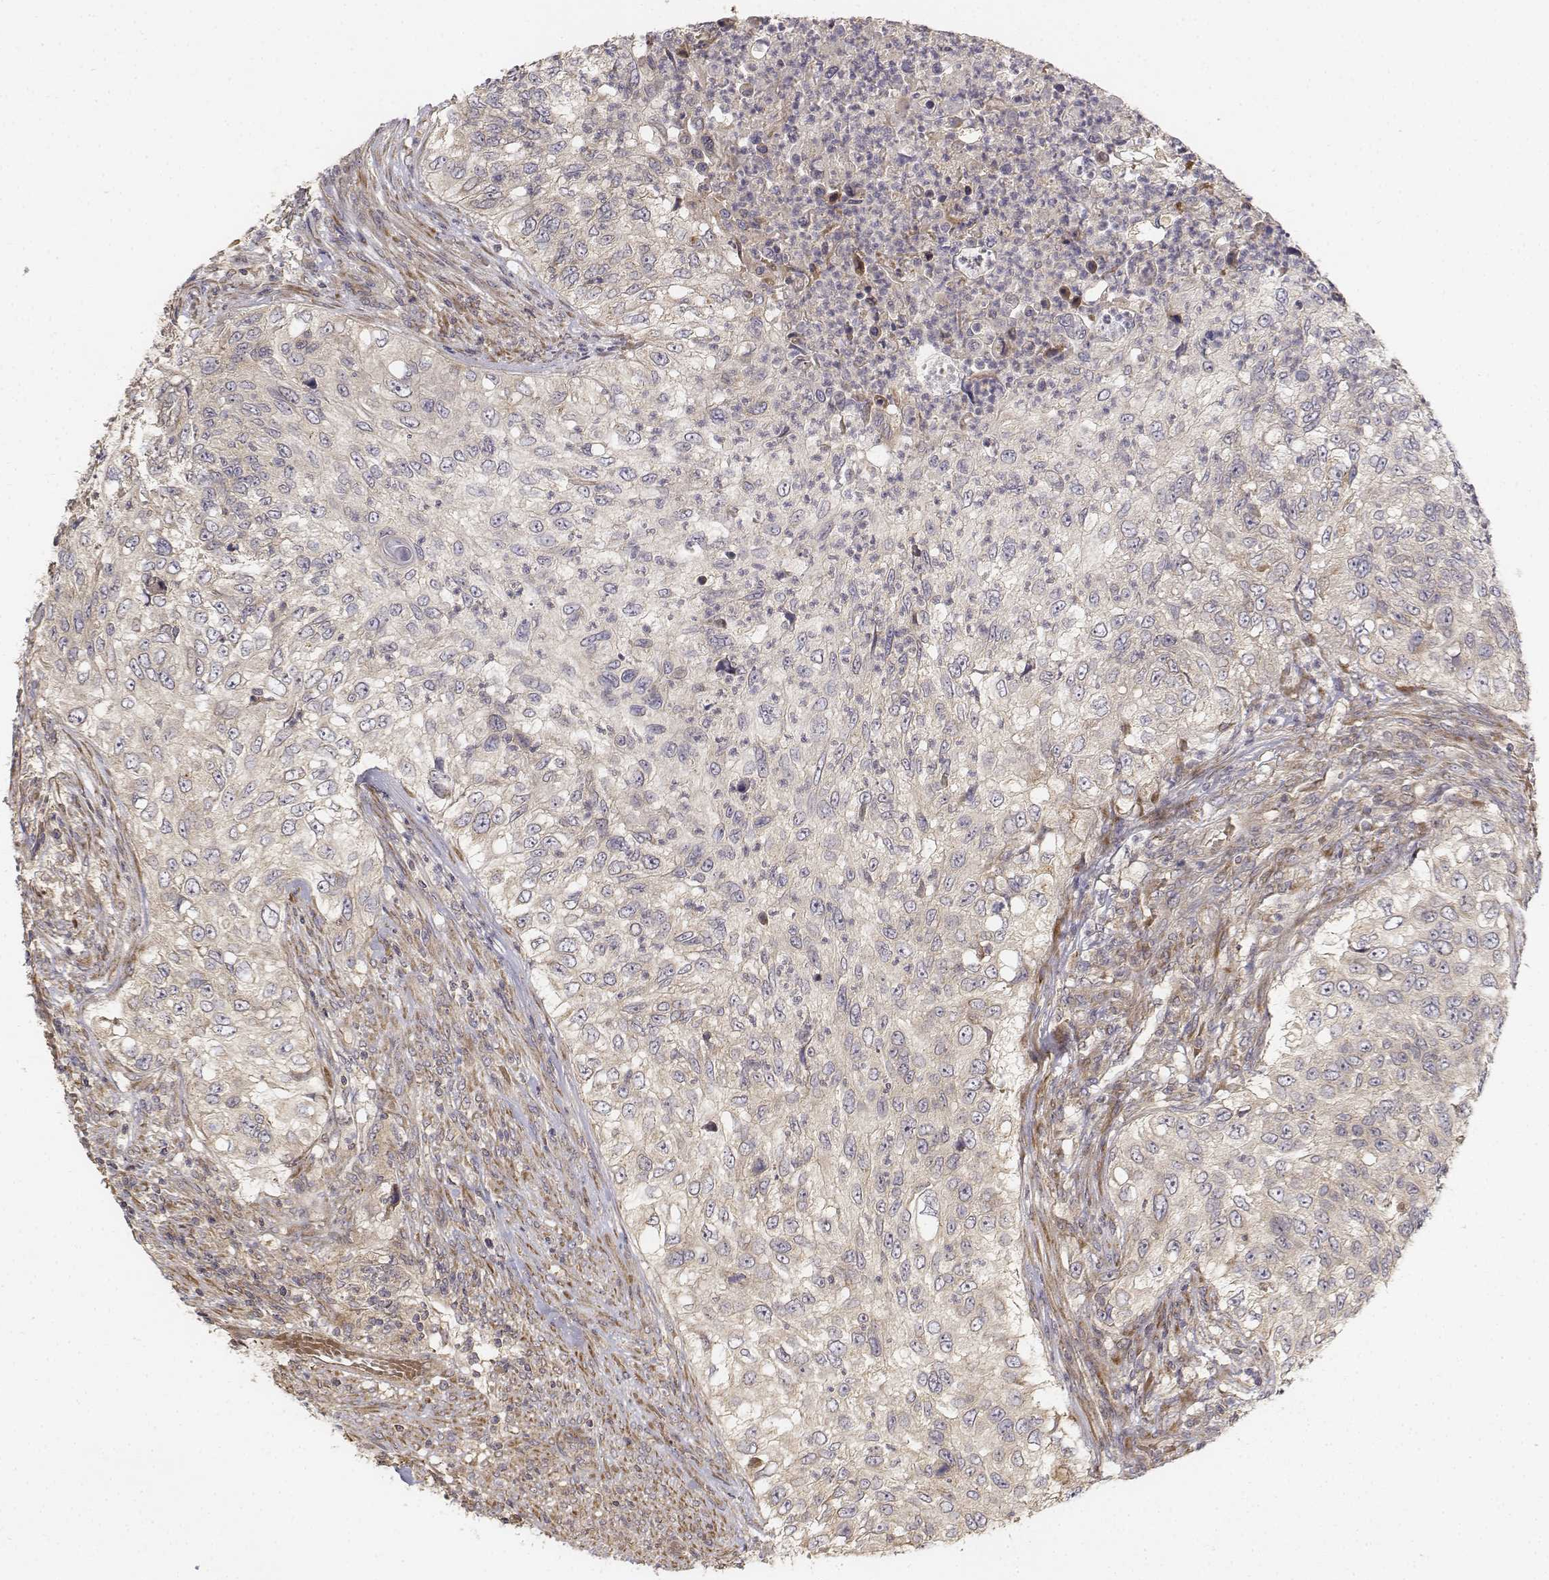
{"staining": {"intensity": "weak", "quantity": "<25%", "location": "cytoplasmic/membranous"}, "tissue": "urothelial cancer", "cell_type": "Tumor cells", "image_type": "cancer", "snomed": [{"axis": "morphology", "description": "Urothelial carcinoma, High grade"}, {"axis": "topography", "description": "Urinary bladder"}], "caption": "A high-resolution photomicrograph shows immunohistochemistry (IHC) staining of urothelial carcinoma (high-grade), which exhibits no significant positivity in tumor cells. (Brightfield microscopy of DAB immunohistochemistry at high magnification).", "gene": "FBXO21", "patient": {"sex": "female", "age": 60}}